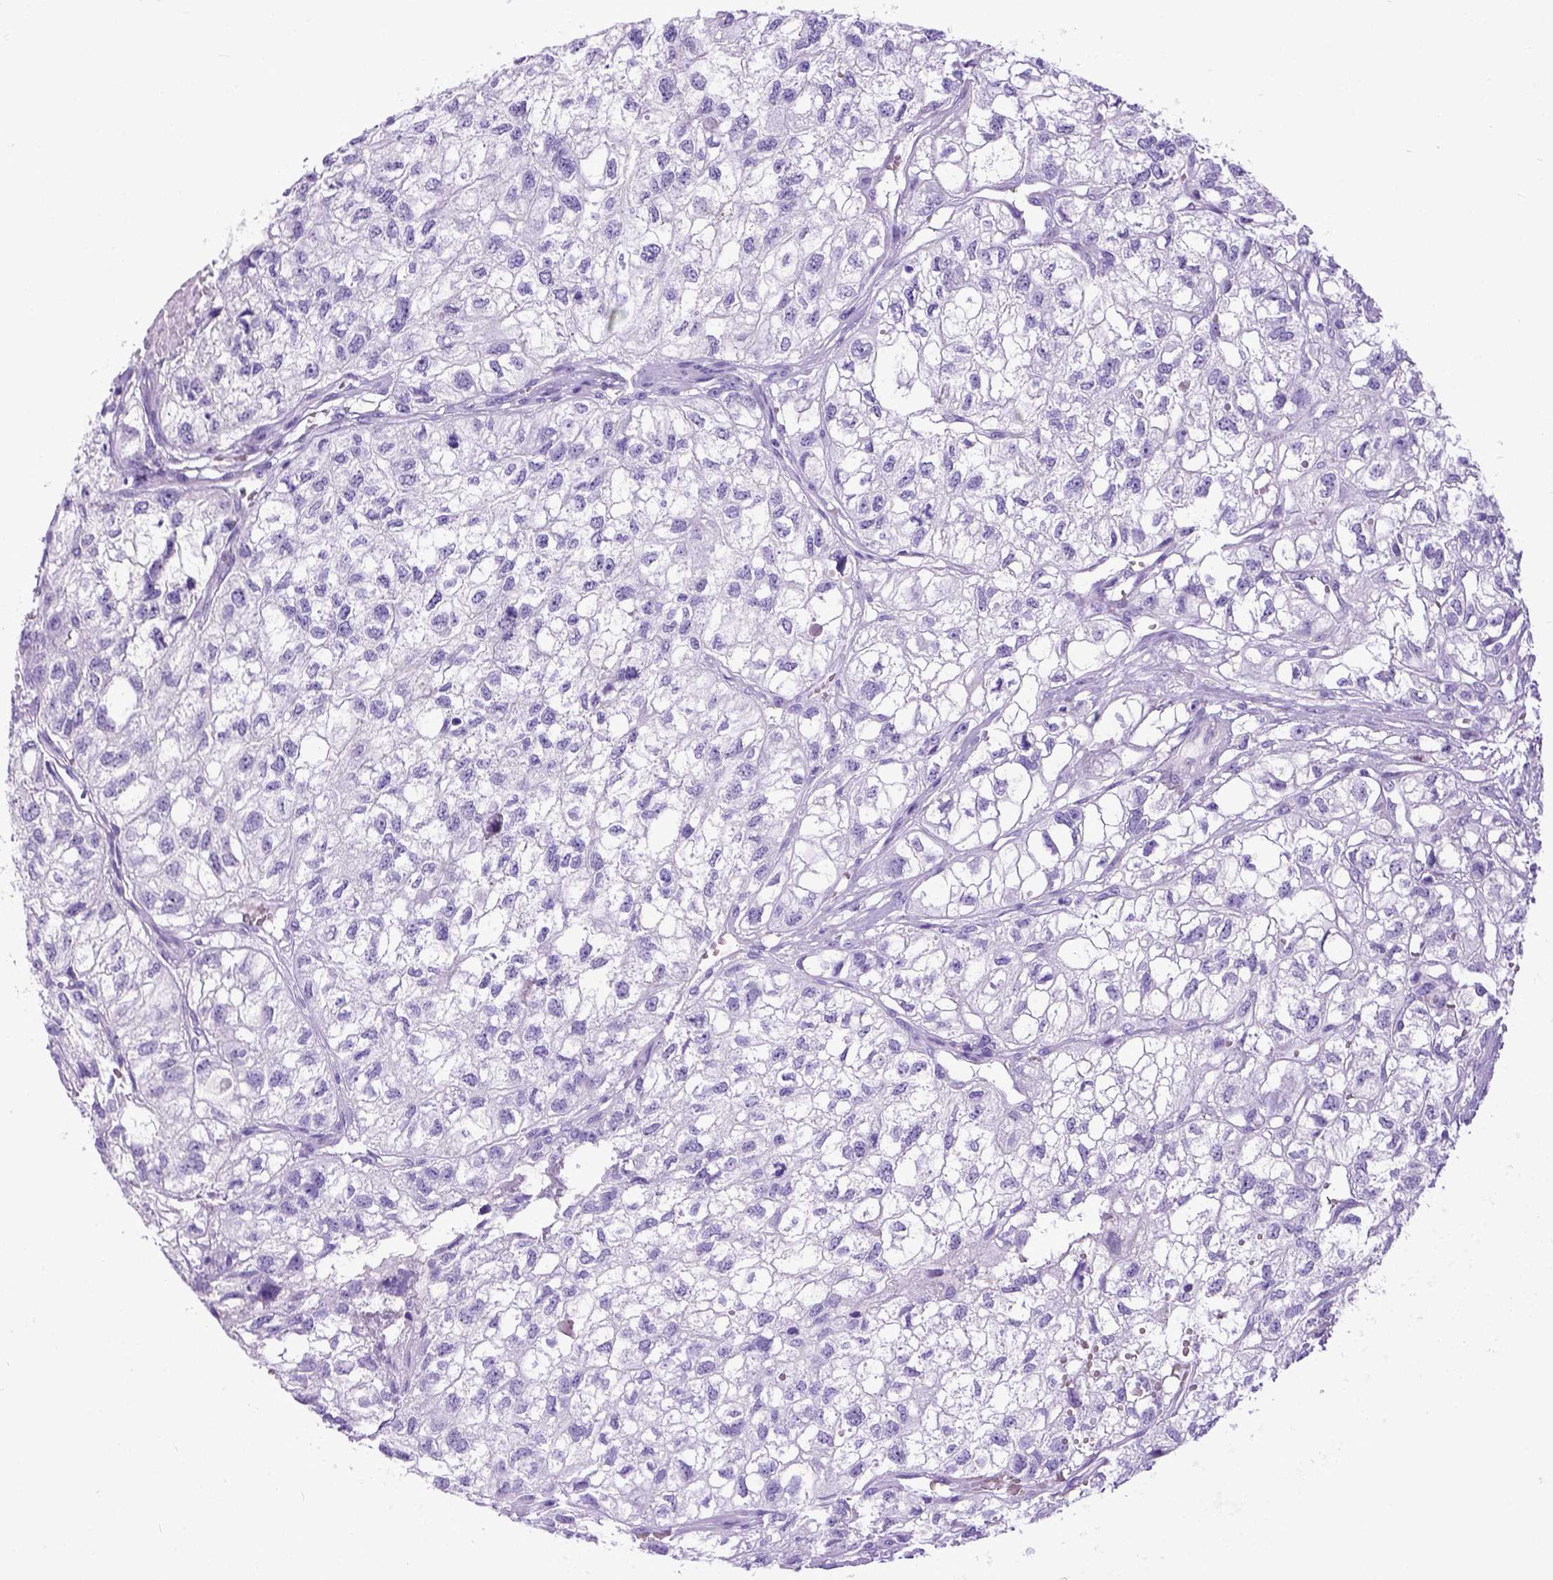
{"staining": {"intensity": "negative", "quantity": "none", "location": "none"}, "tissue": "renal cancer", "cell_type": "Tumor cells", "image_type": "cancer", "snomed": [{"axis": "morphology", "description": "Adenocarcinoma, NOS"}, {"axis": "topography", "description": "Kidney"}], "caption": "The immunohistochemistry (IHC) image has no significant expression in tumor cells of renal cancer tissue. The staining was performed using DAB to visualize the protein expression in brown, while the nuclei were stained in blue with hematoxylin (Magnification: 20x).", "gene": "IGF2", "patient": {"sex": "male", "age": 56}}